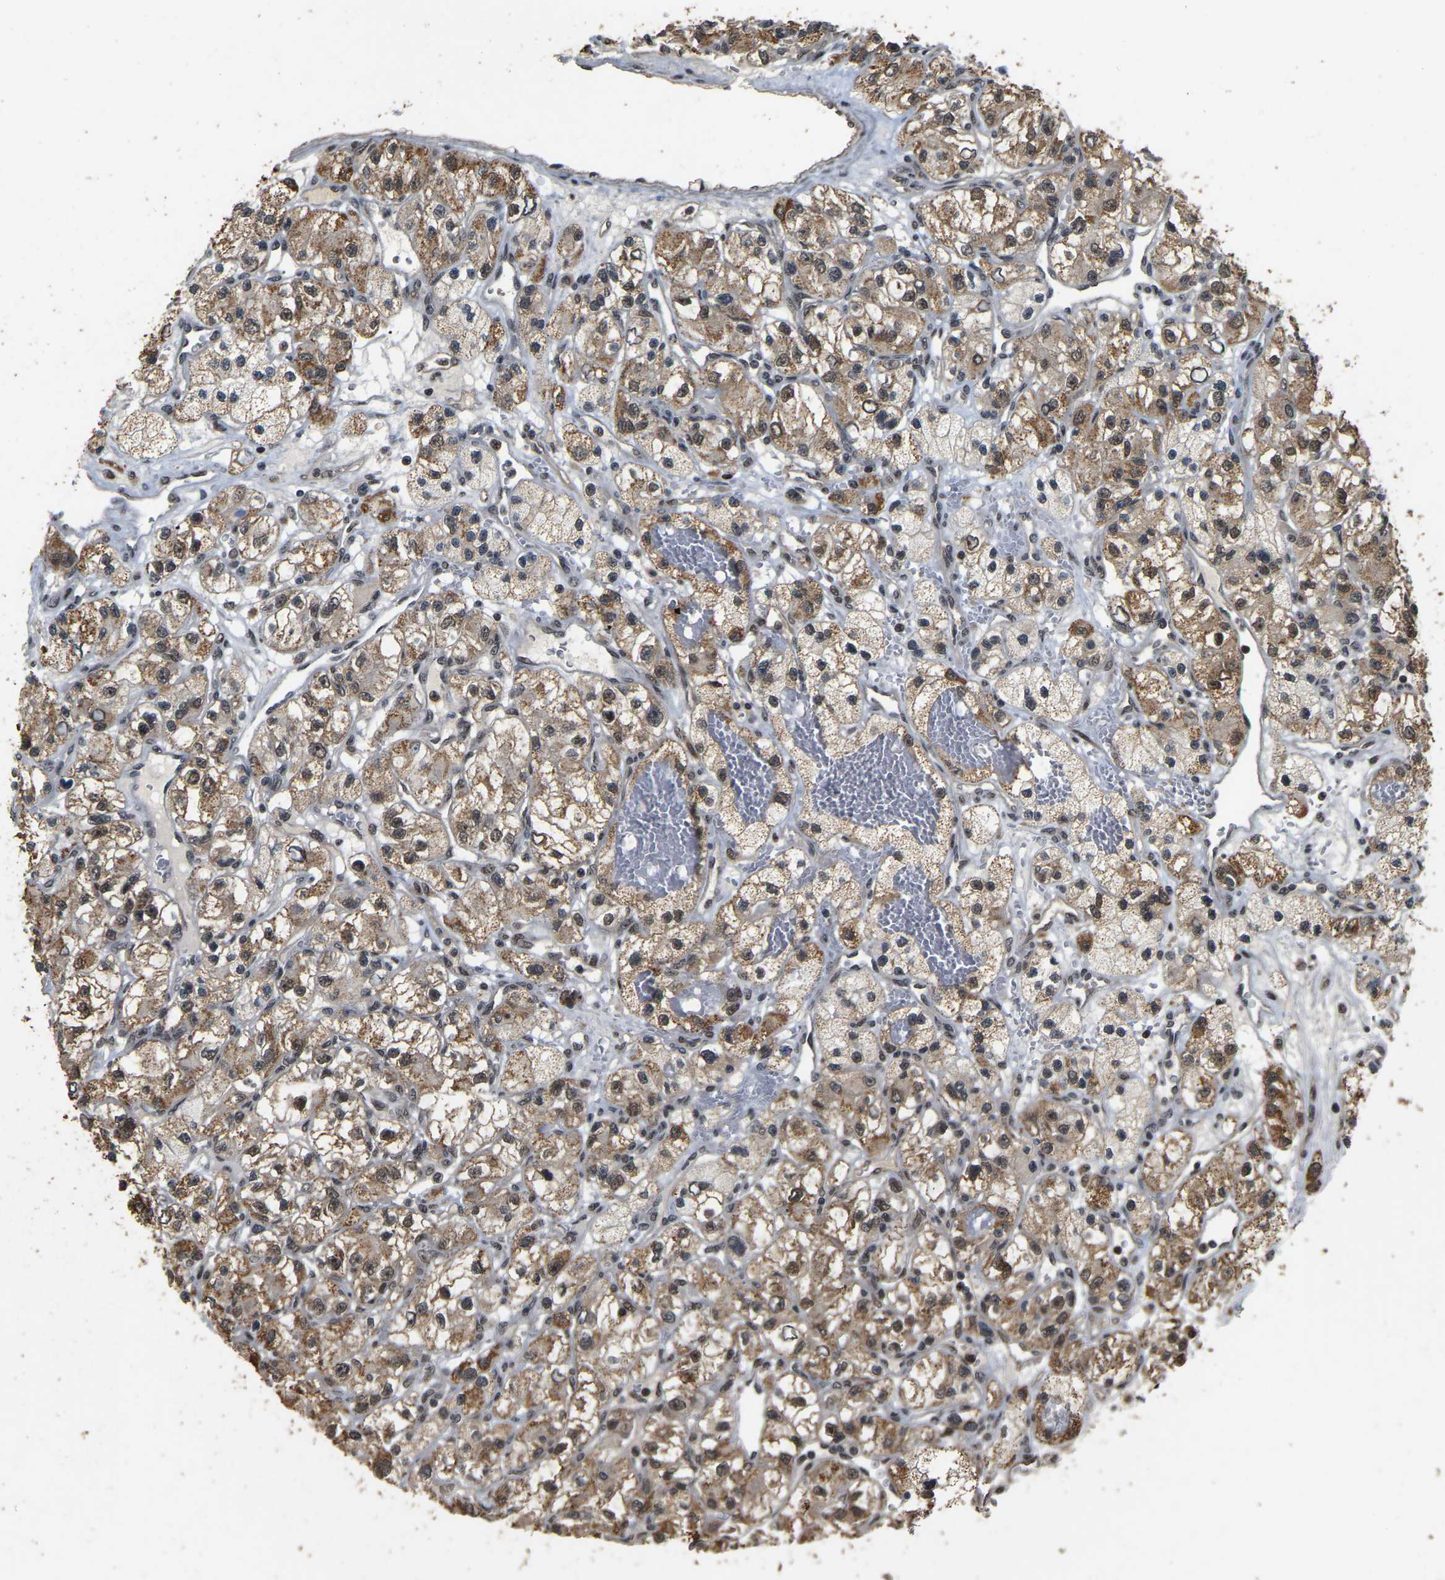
{"staining": {"intensity": "moderate", "quantity": ">75%", "location": "cytoplasmic/membranous,nuclear"}, "tissue": "renal cancer", "cell_type": "Tumor cells", "image_type": "cancer", "snomed": [{"axis": "morphology", "description": "Adenocarcinoma, NOS"}, {"axis": "topography", "description": "Kidney"}], "caption": "DAB (3,3'-diaminobenzidine) immunohistochemical staining of human renal cancer demonstrates moderate cytoplasmic/membranous and nuclear protein staining in approximately >75% of tumor cells.", "gene": "CIAO1", "patient": {"sex": "female", "age": 57}}